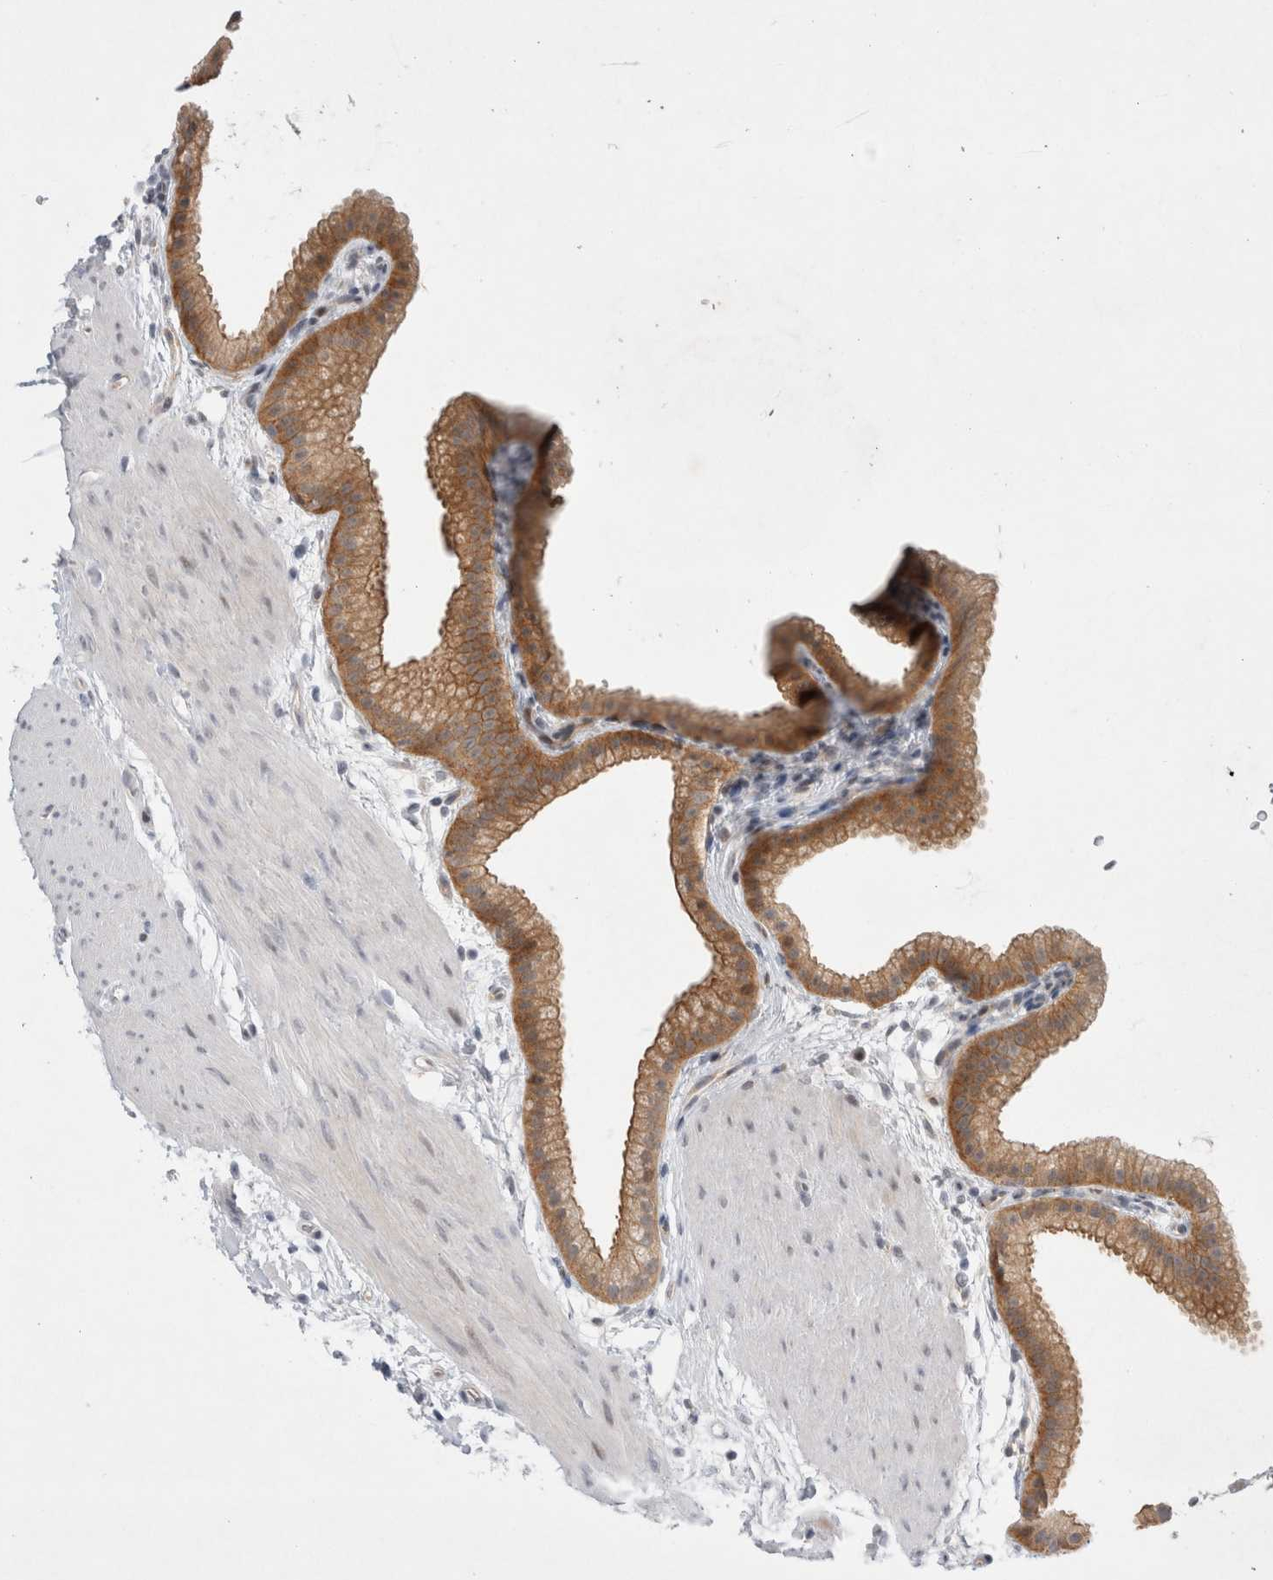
{"staining": {"intensity": "moderate", "quantity": ">75%", "location": "cytoplasmic/membranous,nuclear"}, "tissue": "gallbladder", "cell_type": "Glandular cells", "image_type": "normal", "snomed": [{"axis": "morphology", "description": "Normal tissue, NOS"}, {"axis": "topography", "description": "Gallbladder"}], "caption": "A brown stain shows moderate cytoplasmic/membranous,nuclear staining of a protein in glandular cells of unremarkable human gallbladder. (DAB IHC, brown staining for protein, blue staining for nuclei).", "gene": "WIPF2", "patient": {"sex": "female", "age": 64}}